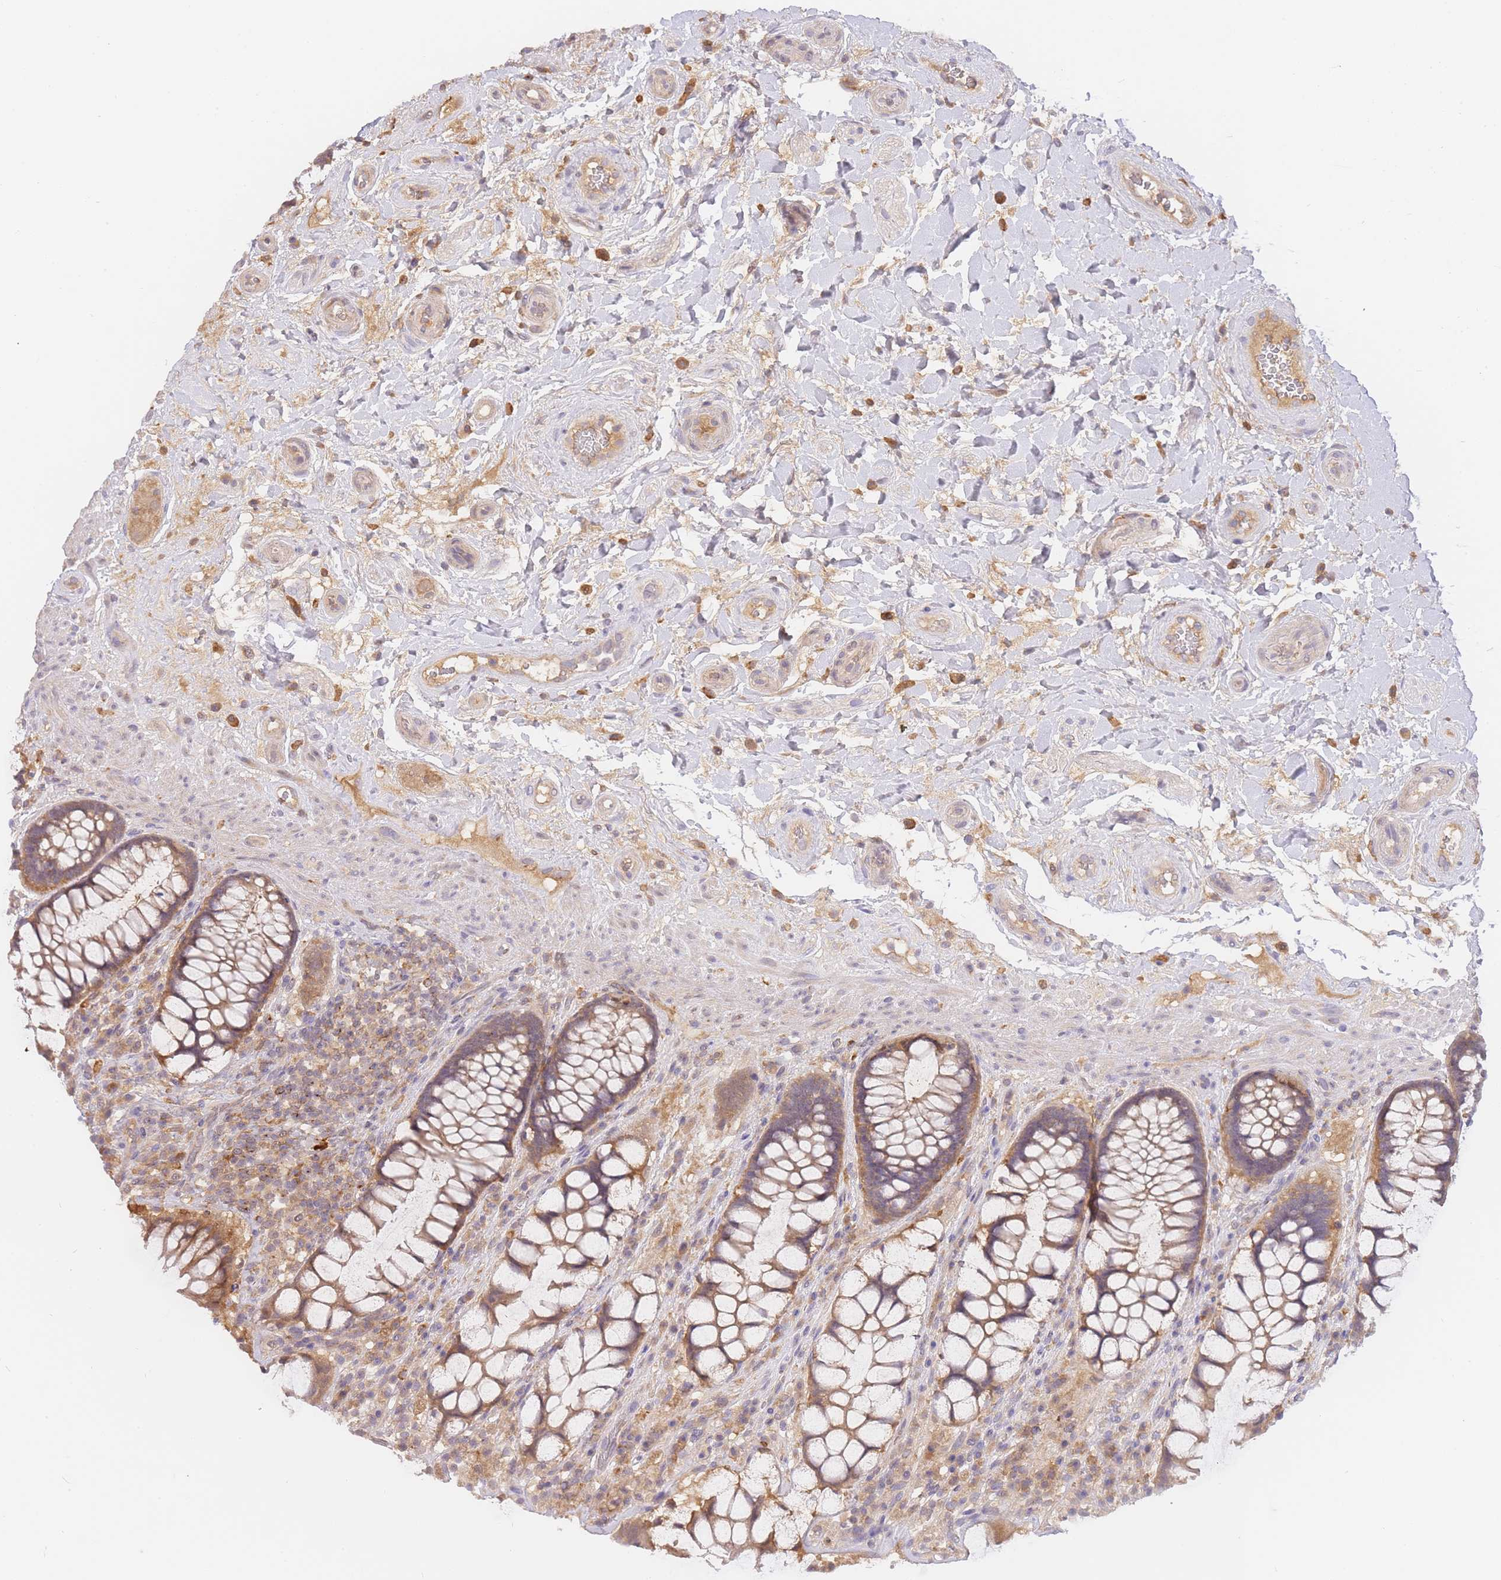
{"staining": {"intensity": "moderate", "quantity": ">75%", "location": "cytoplasmic/membranous"}, "tissue": "rectum", "cell_type": "Glandular cells", "image_type": "normal", "snomed": [{"axis": "morphology", "description": "Normal tissue, NOS"}, {"axis": "topography", "description": "Rectum"}], "caption": "This photomicrograph shows benign rectum stained with immunohistochemistry to label a protein in brown. The cytoplasmic/membranous of glandular cells show moderate positivity for the protein. Nuclei are counter-stained blue.", "gene": "ZNF577", "patient": {"sex": "female", "age": 58}}